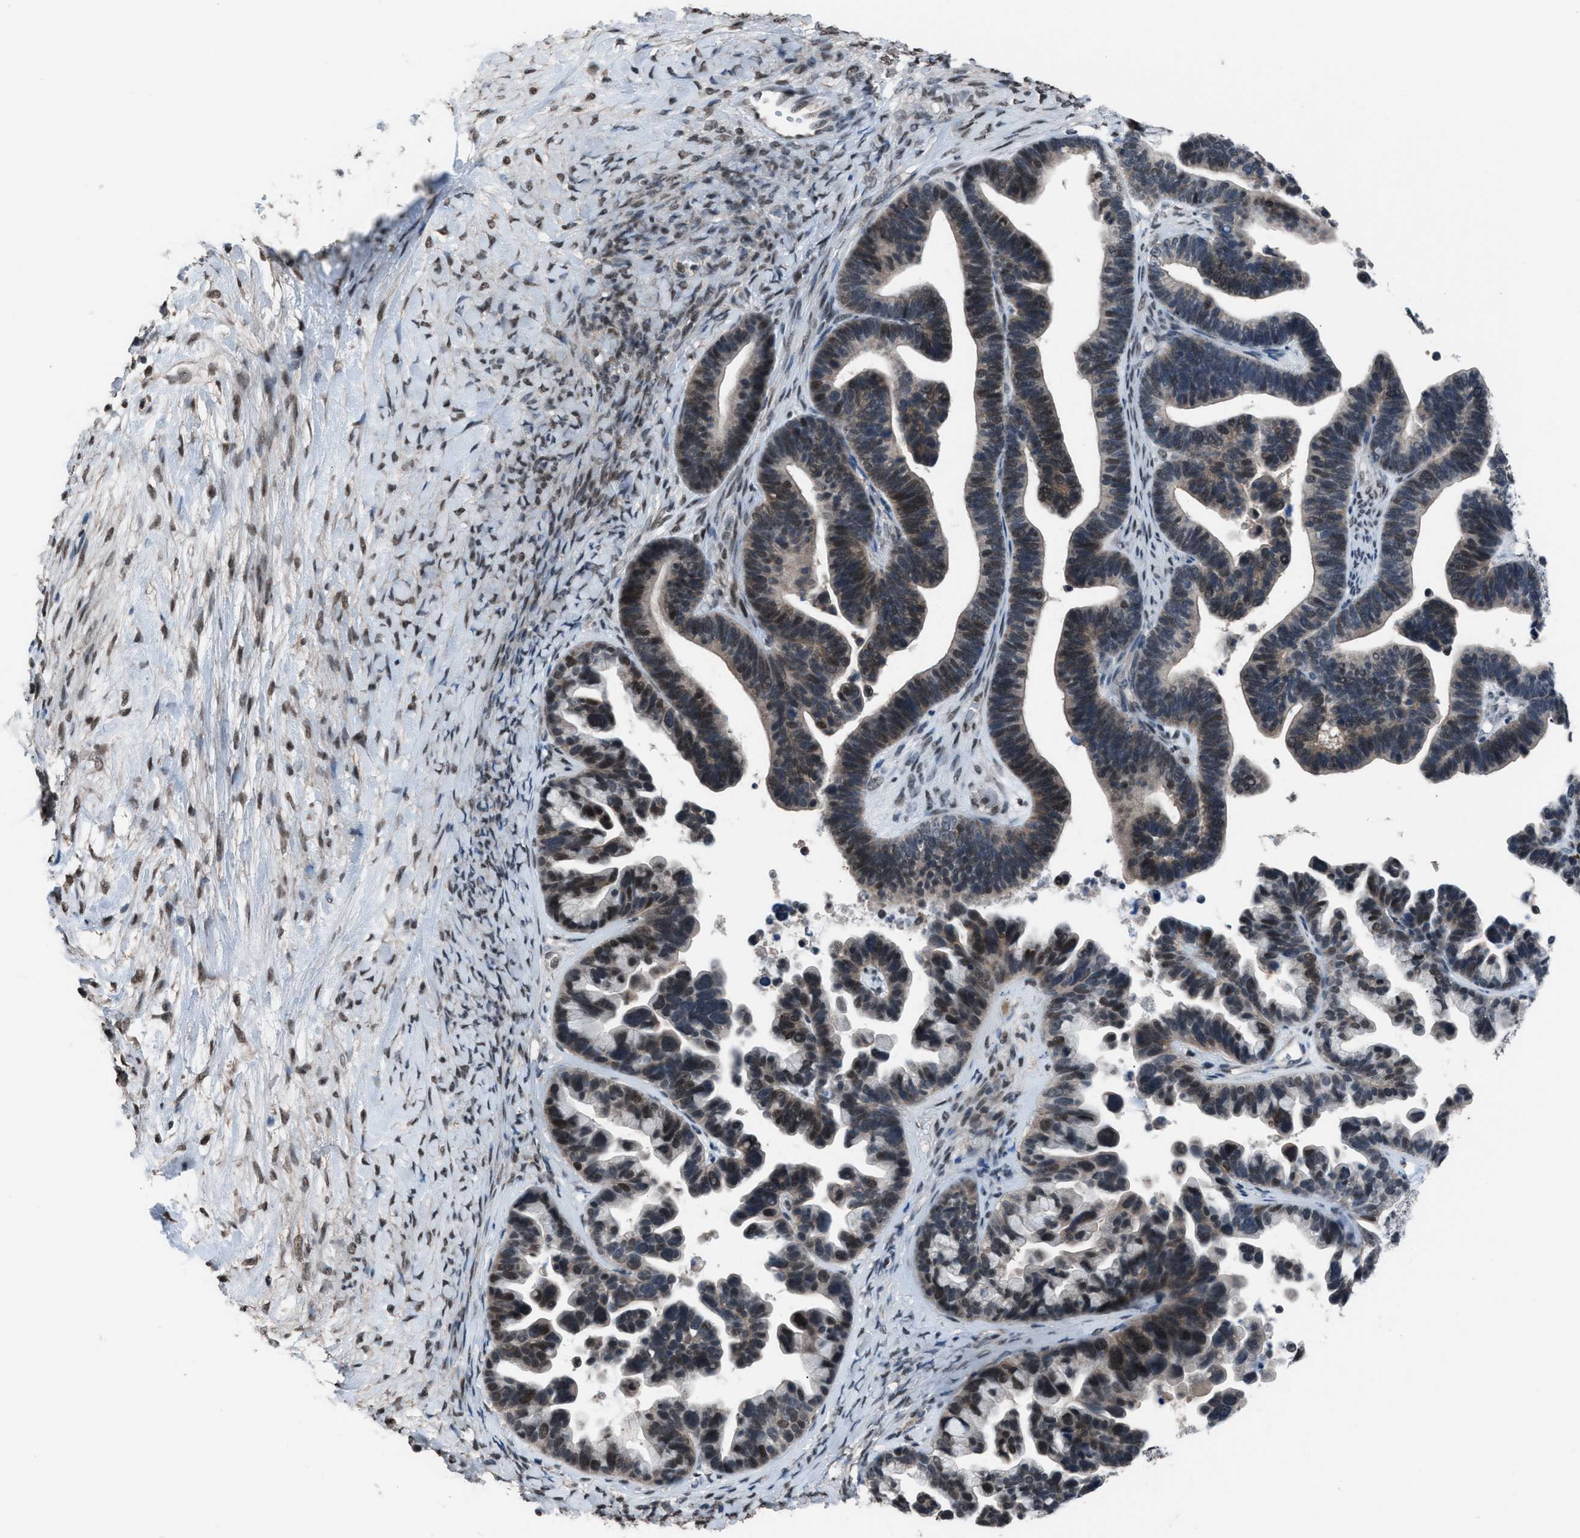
{"staining": {"intensity": "weak", "quantity": ">75%", "location": "nuclear"}, "tissue": "ovarian cancer", "cell_type": "Tumor cells", "image_type": "cancer", "snomed": [{"axis": "morphology", "description": "Cystadenocarcinoma, serous, NOS"}, {"axis": "topography", "description": "Ovary"}], "caption": "Immunohistochemistry image of serous cystadenocarcinoma (ovarian) stained for a protein (brown), which demonstrates low levels of weak nuclear staining in about >75% of tumor cells.", "gene": "ZNF276", "patient": {"sex": "female", "age": 56}}